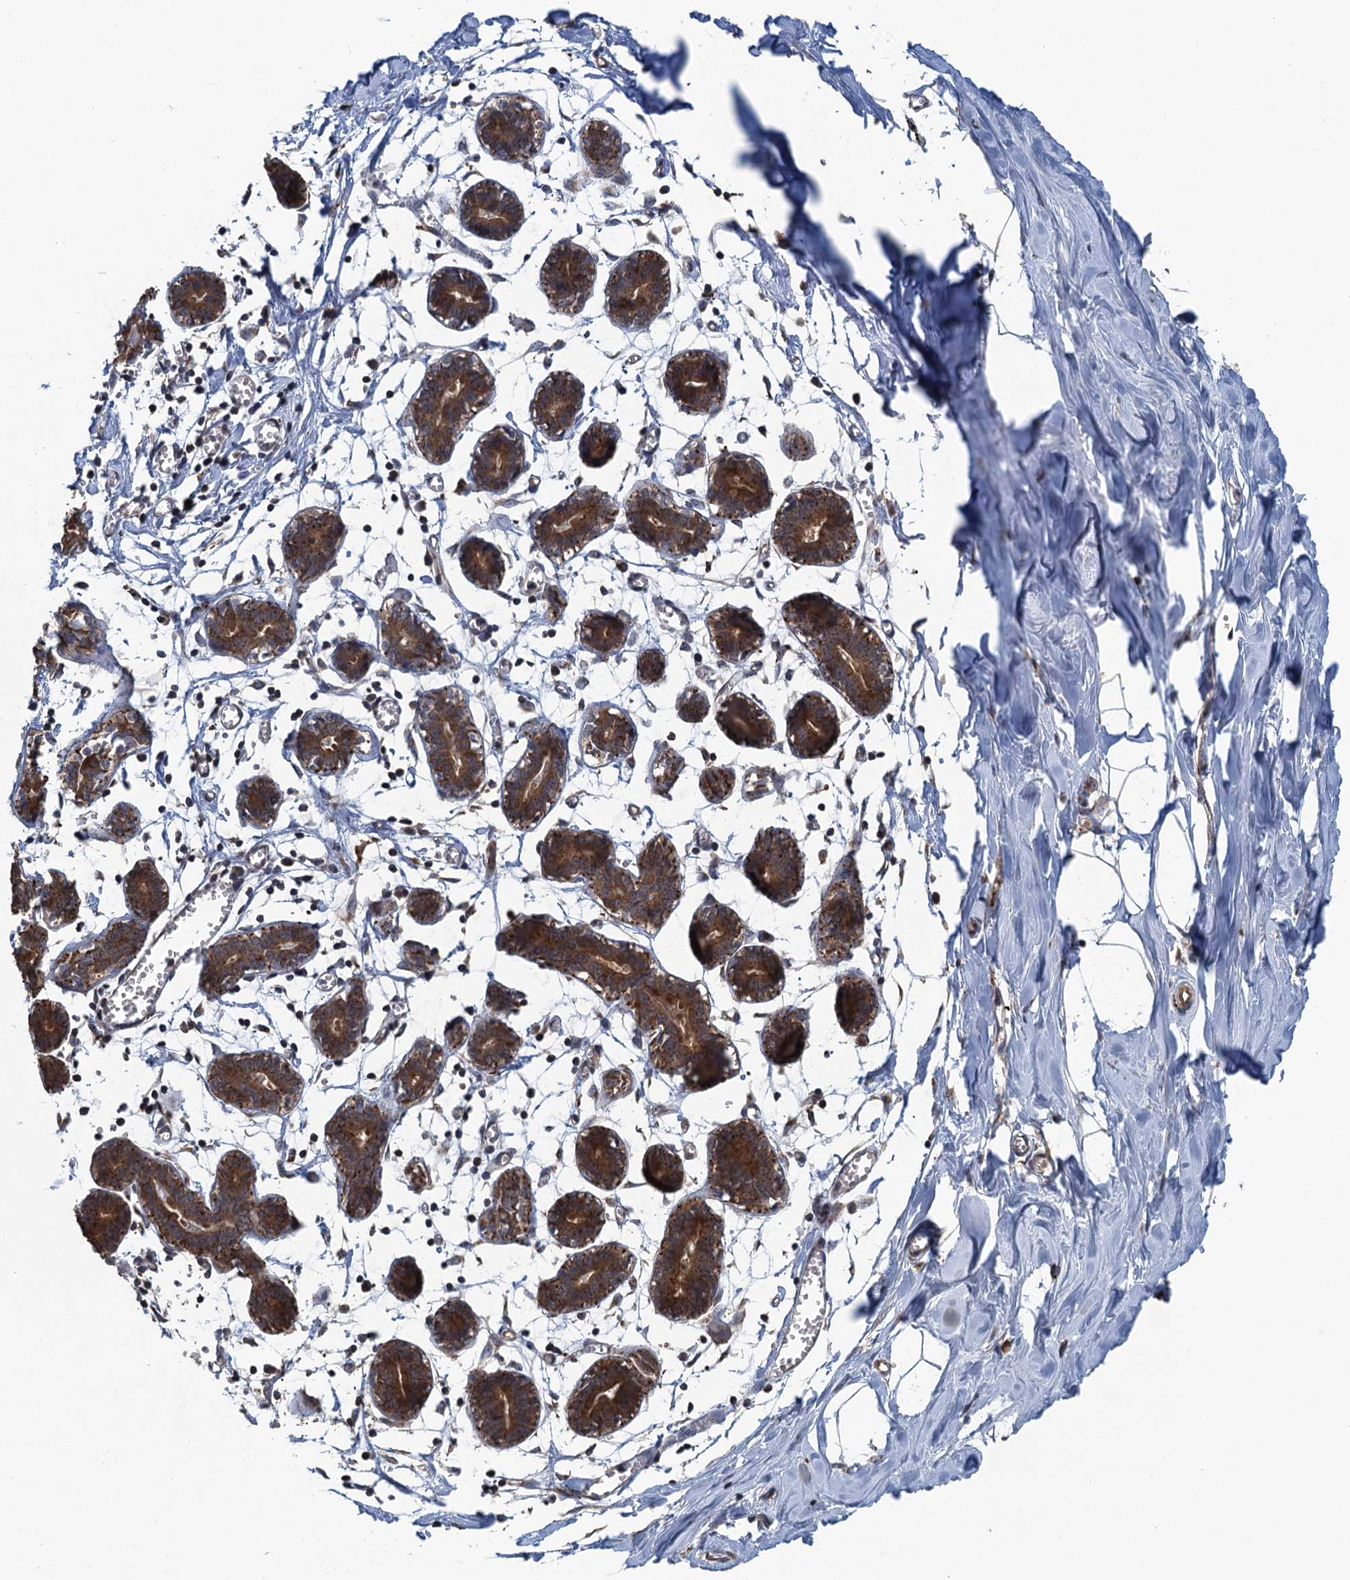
{"staining": {"intensity": "negative", "quantity": "none", "location": "none"}, "tissue": "breast", "cell_type": "Adipocytes", "image_type": "normal", "snomed": [{"axis": "morphology", "description": "Normal tissue, NOS"}, {"axis": "topography", "description": "Breast"}], "caption": "Immunohistochemistry image of unremarkable breast: human breast stained with DAB reveals no significant protein staining in adipocytes. (DAB (3,3'-diaminobenzidine) IHC visualized using brightfield microscopy, high magnification).", "gene": "KBTBD8", "patient": {"sex": "female", "age": 27}}